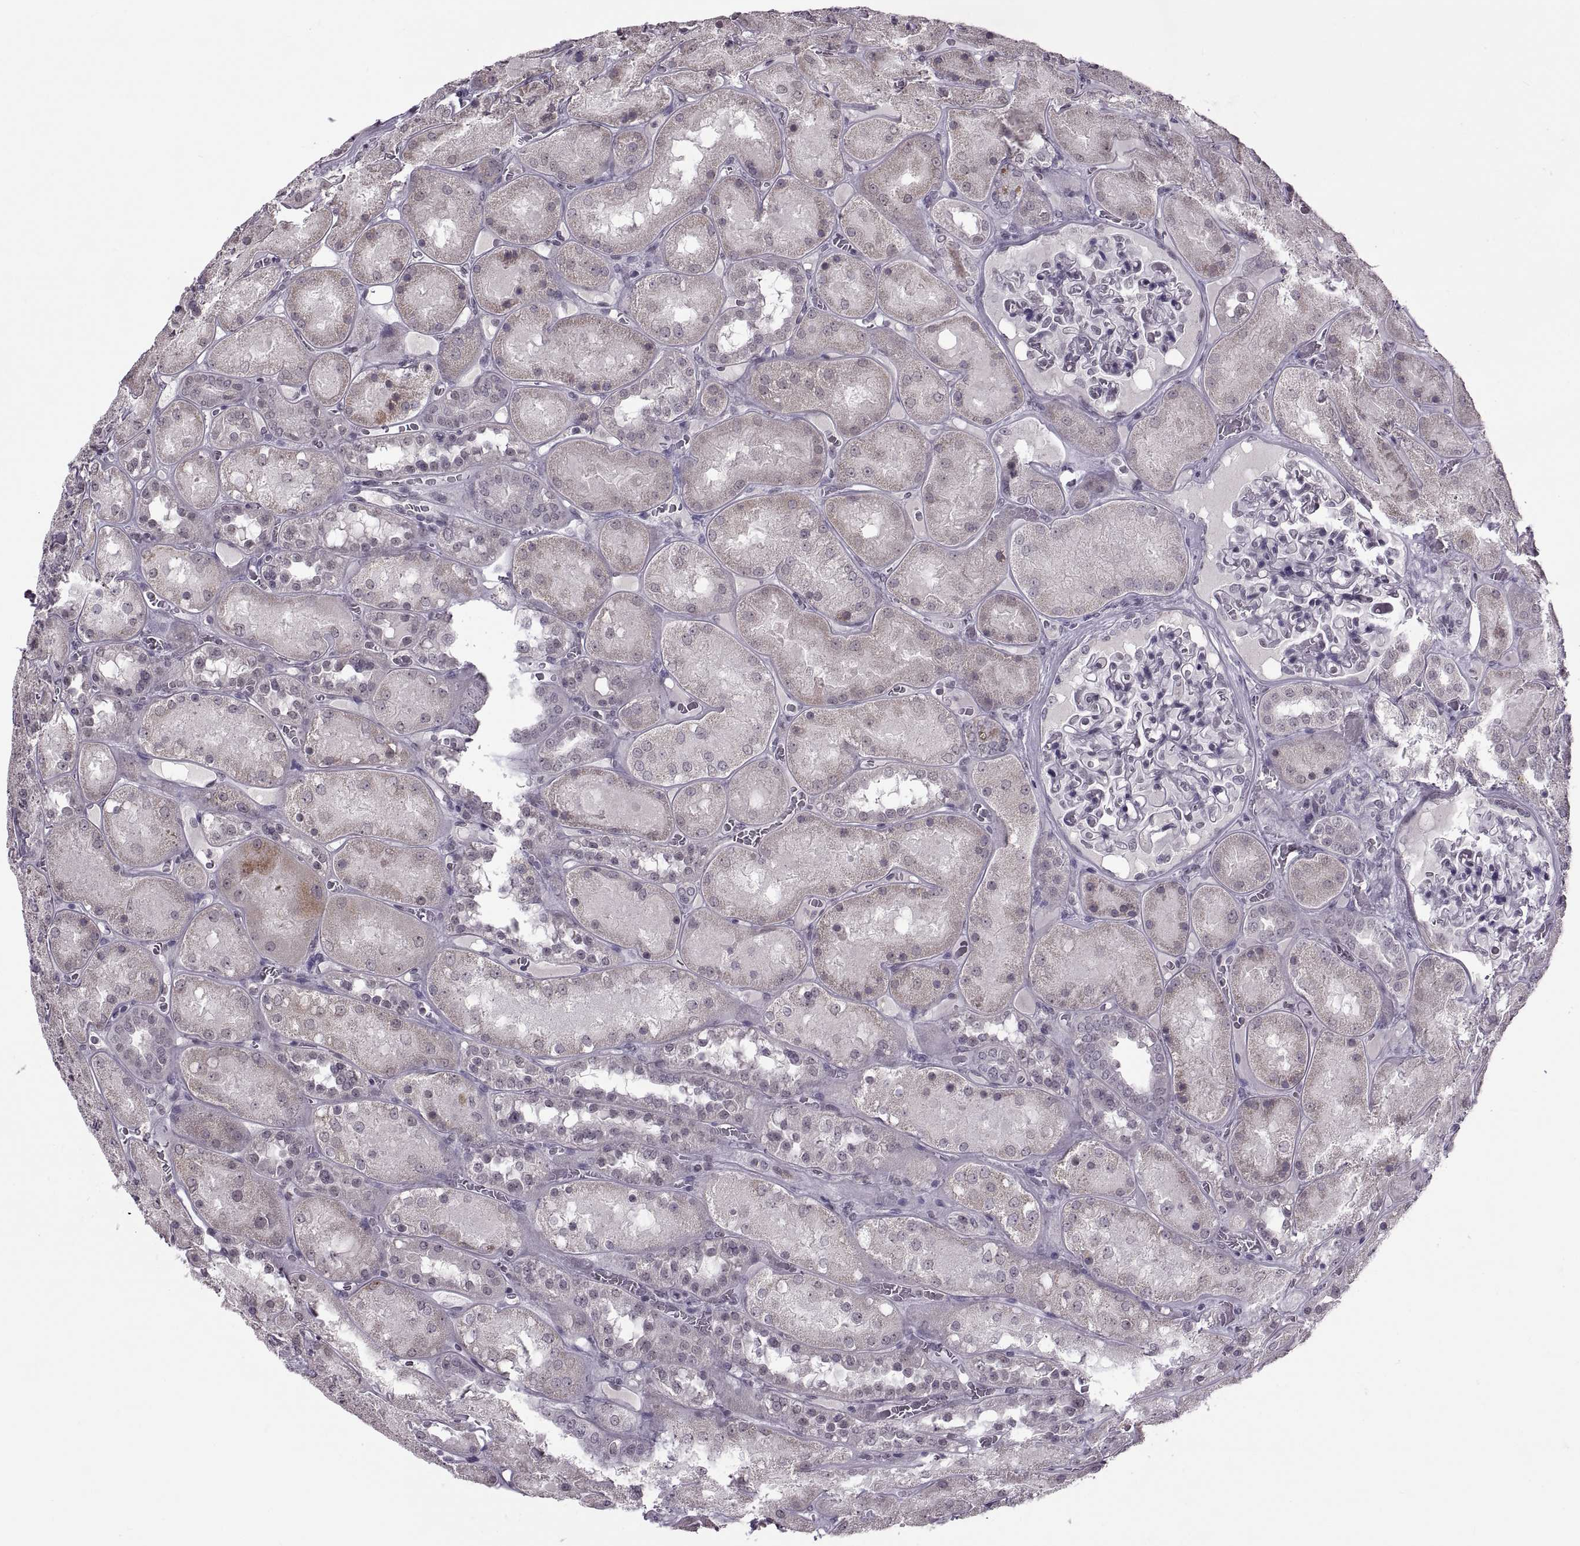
{"staining": {"intensity": "negative", "quantity": "none", "location": "none"}, "tissue": "kidney", "cell_type": "Cells in glomeruli", "image_type": "normal", "snomed": [{"axis": "morphology", "description": "Normal tissue, NOS"}, {"axis": "topography", "description": "Kidney"}], "caption": "This is an immunohistochemistry micrograph of unremarkable kidney. There is no expression in cells in glomeruli.", "gene": "OTP", "patient": {"sex": "male", "age": 73}}